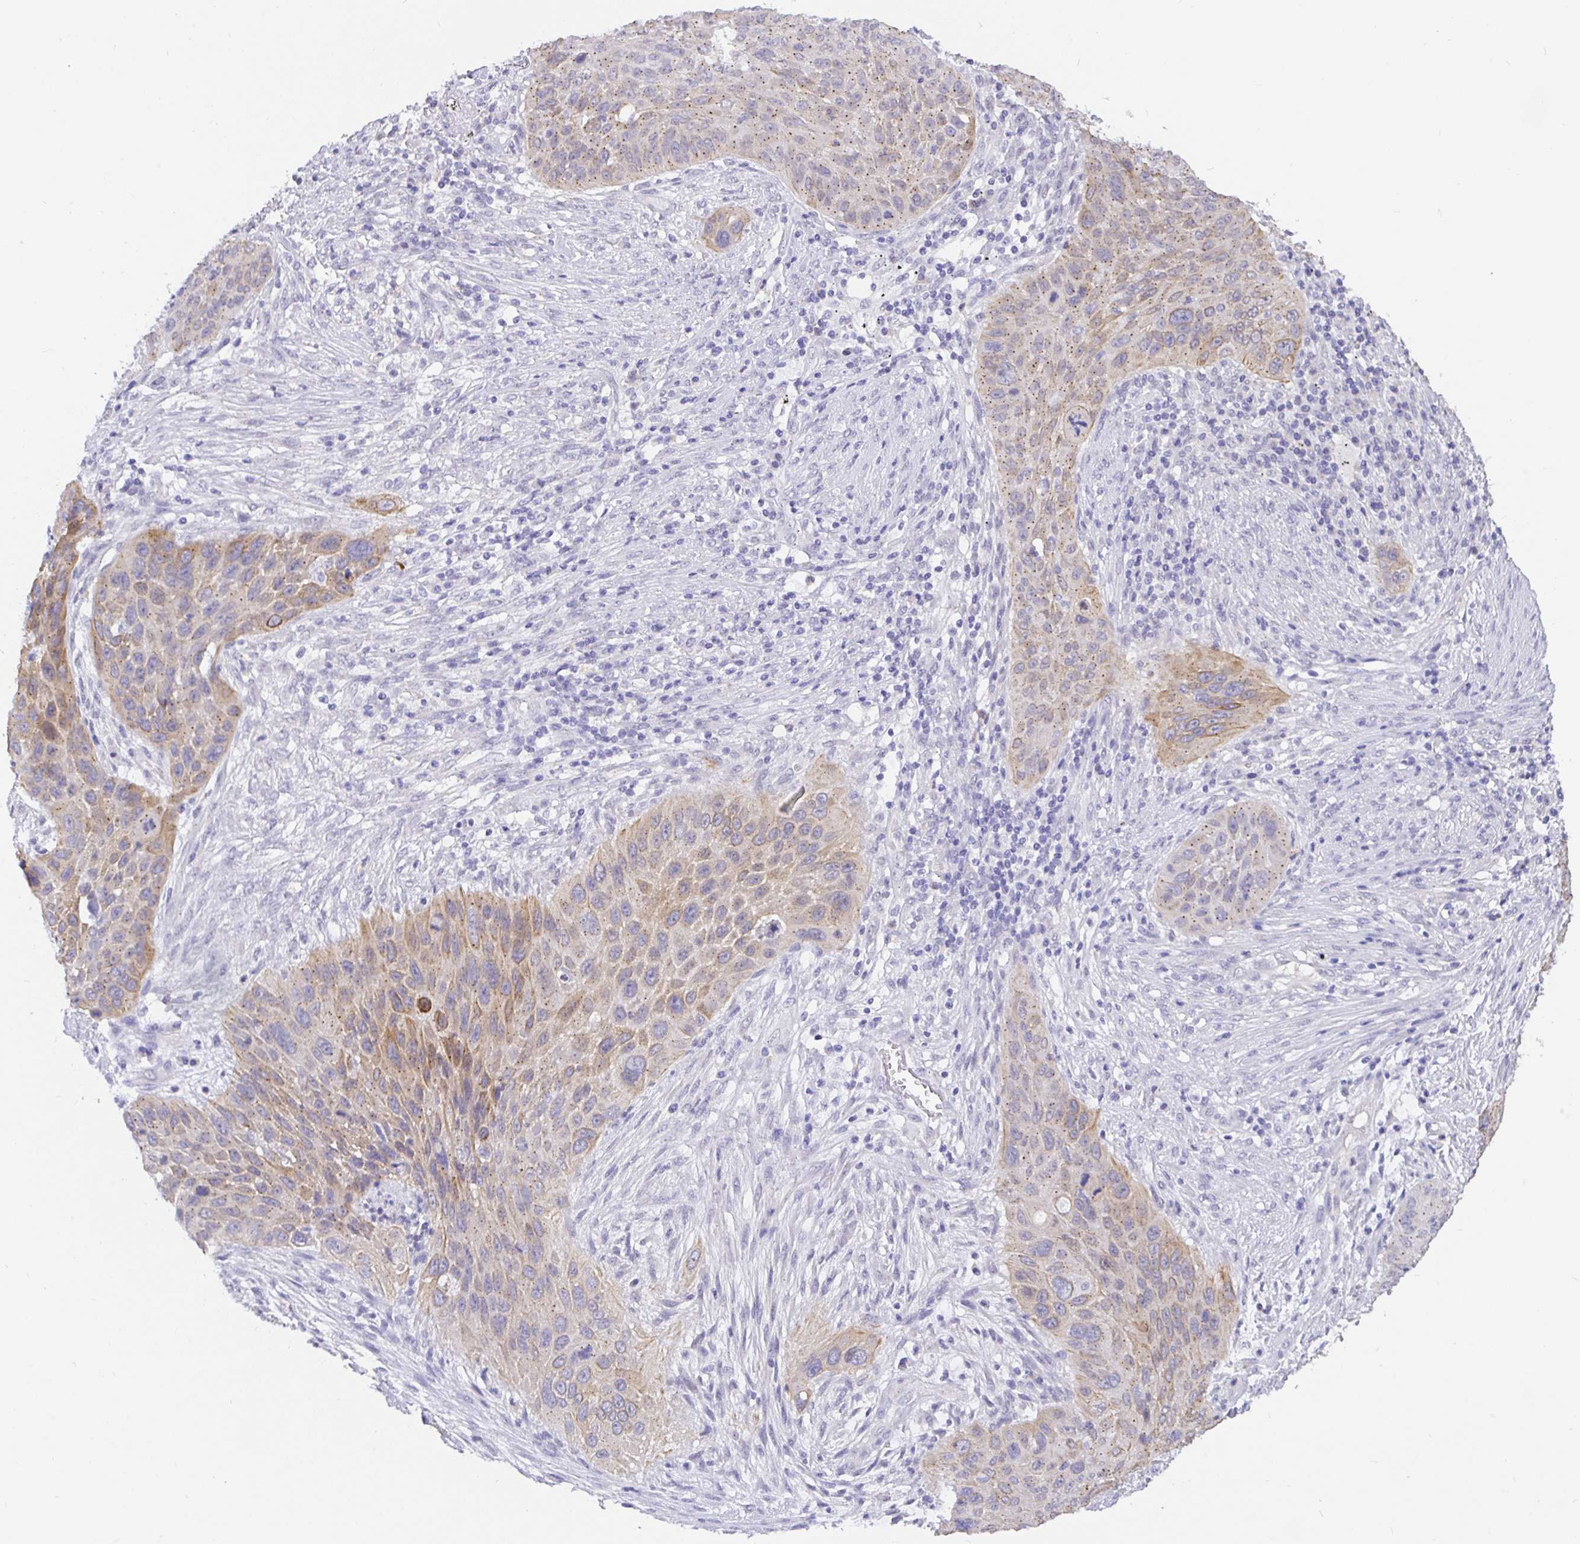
{"staining": {"intensity": "moderate", "quantity": "<25%", "location": "cytoplasmic/membranous"}, "tissue": "lung cancer", "cell_type": "Tumor cells", "image_type": "cancer", "snomed": [{"axis": "morphology", "description": "Squamous cell carcinoma, NOS"}, {"axis": "topography", "description": "Lung"}], "caption": "A brown stain labels moderate cytoplasmic/membranous positivity of a protein in squamous cell carcinoma (lung) tumor cells.", "gene": "EZHIP", "patient": {"sex": "male", "age": 63}}